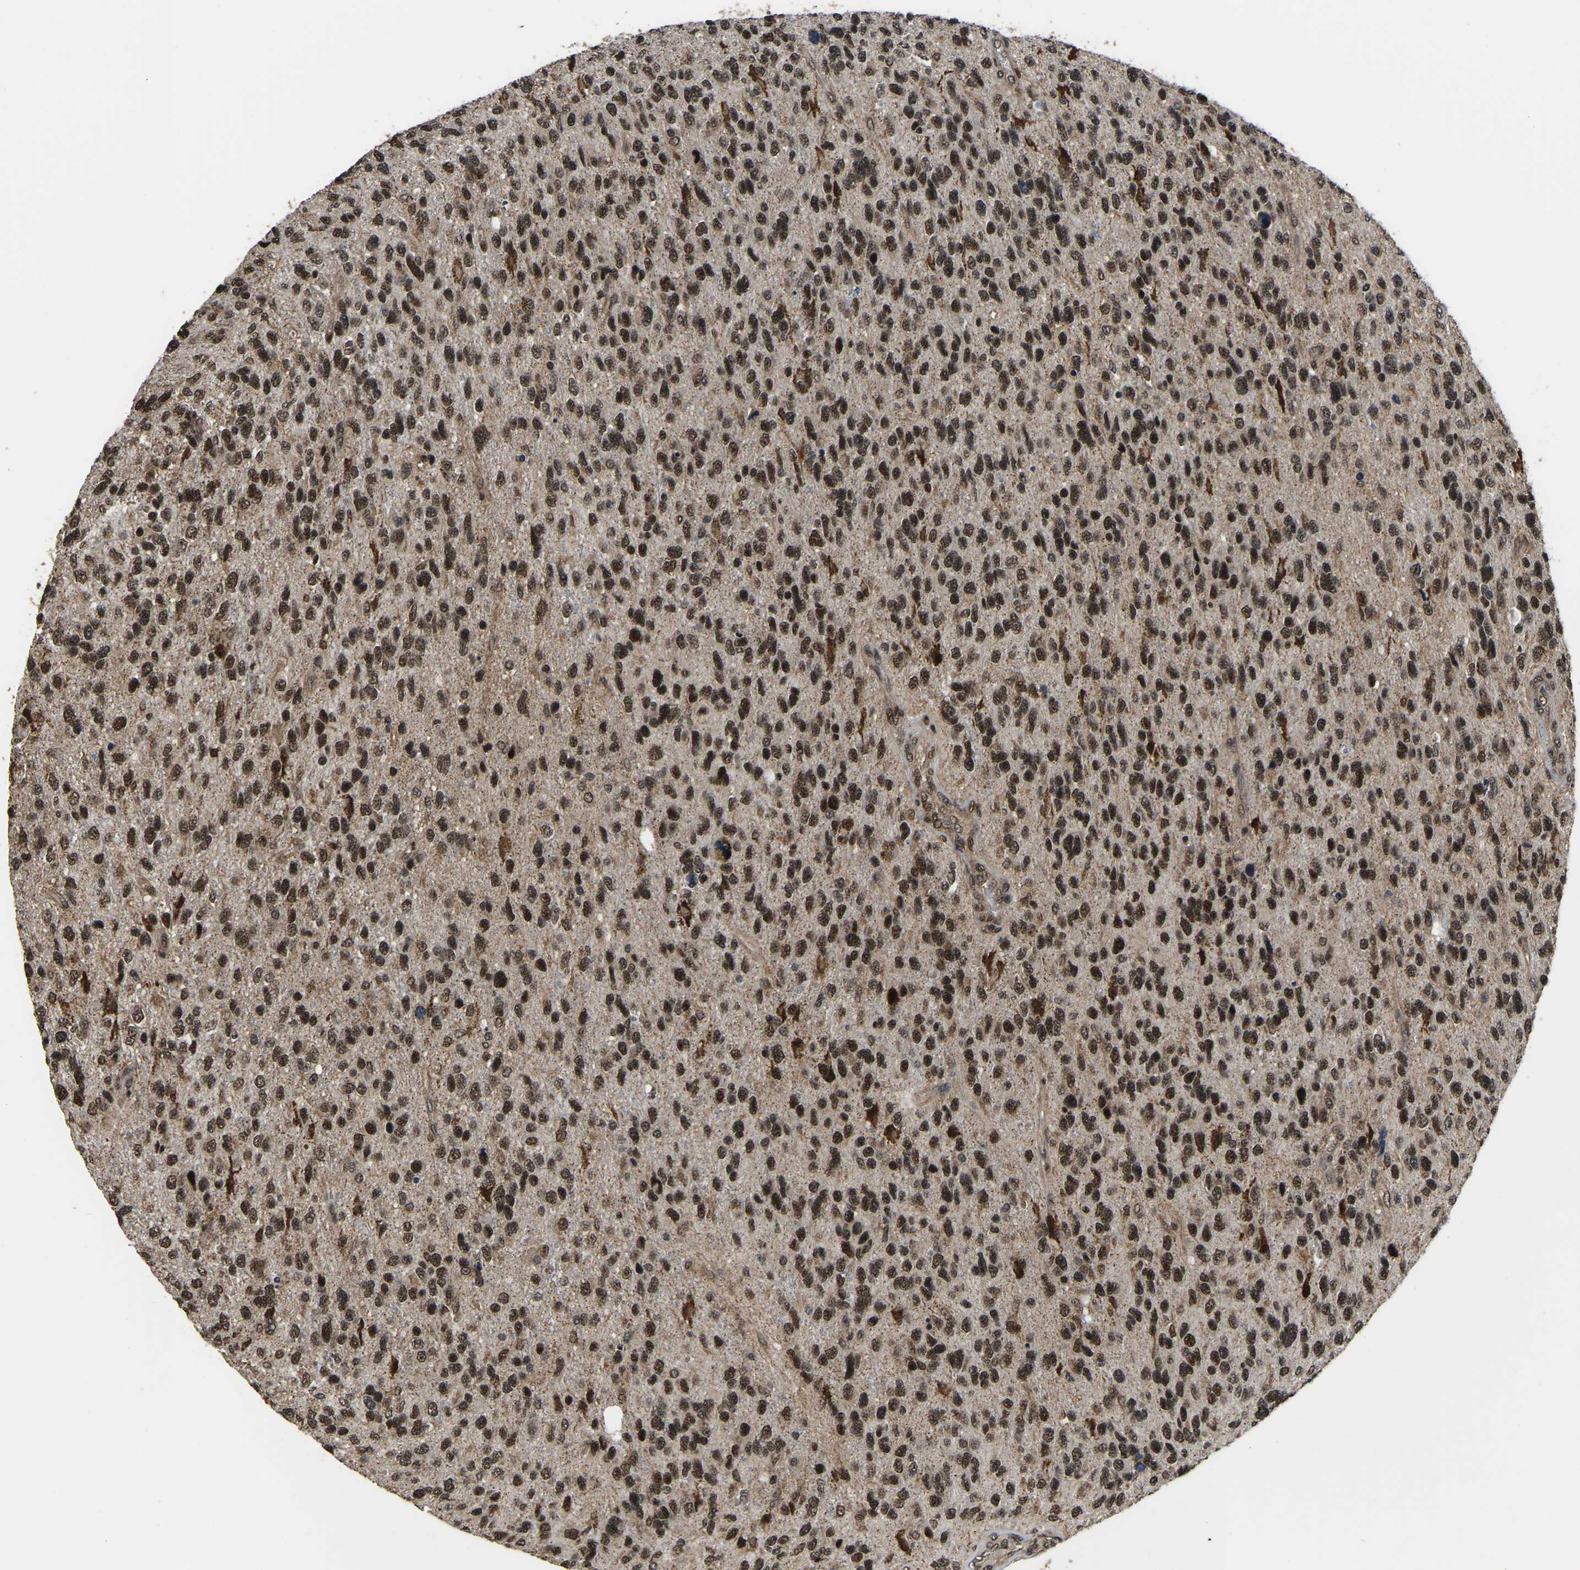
{"staining": {"intensity": "strong", "quantity": ">75%", "location": "nuclear"}, "tissue": "glioma", "cell_type": "Tumor cells", "image_type": "cancer", "snomed": [{"axis": "morphology", "description": "Glioma, malignant, High grade"}, {"axis": "topography", "description": "Brain"}], "caption": "Human glioma stained for a protein (brown) shows strong nuclear positive positivity in approximately >75% of tumor cells.", "gene": "CIAO1", "patient": {"sex": "female", "age": 58}}